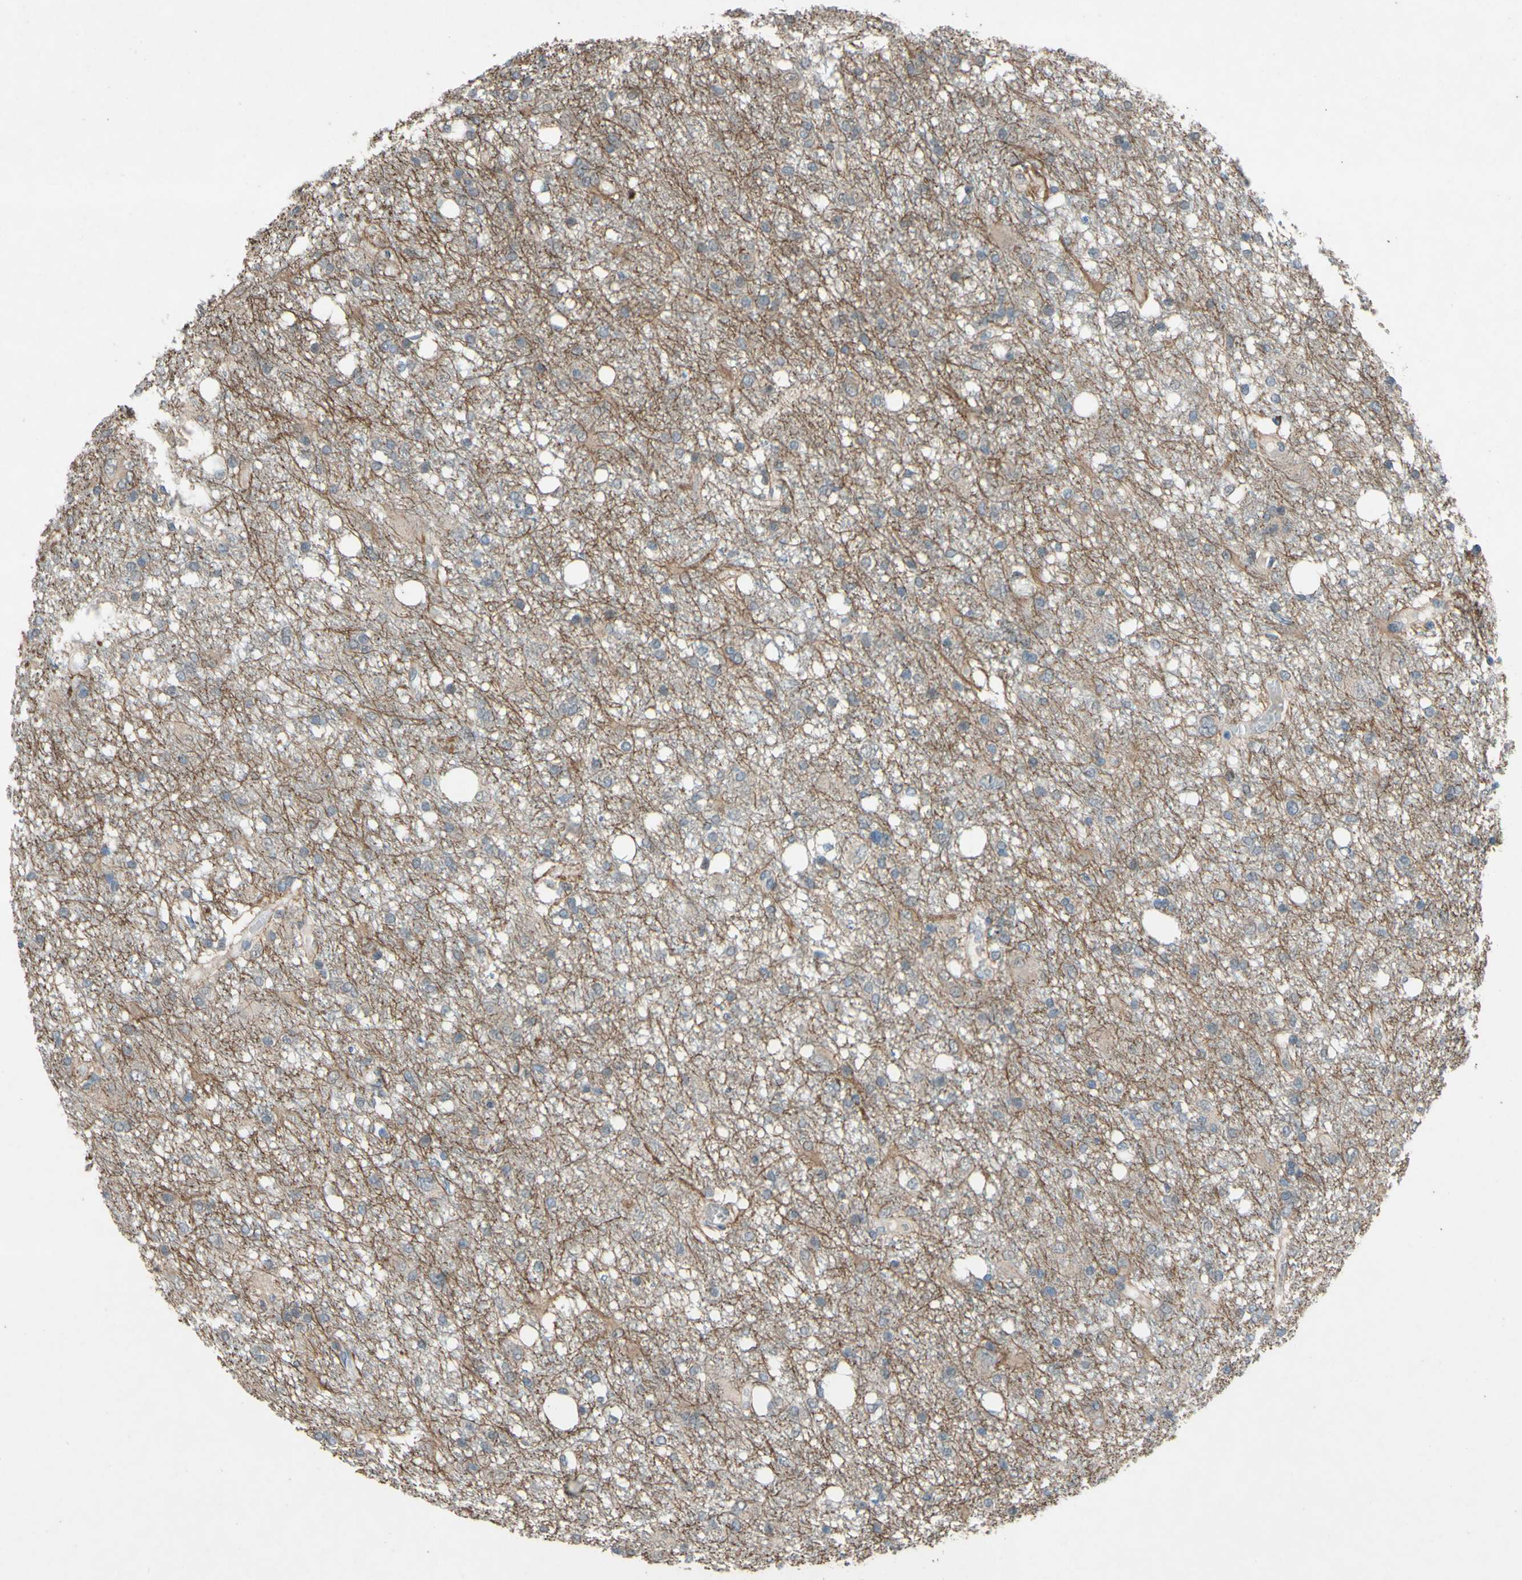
{"staining": {"intensity": "negative", "quantity": "none", "location": "none"}, "tissue": "glioma", "cell_type": "Tumor cells", "image_type": "cancer", "snomed": [{"axis": "morphology", "description": "Glioma, malignant, High grade"}, {"axis": "topography", "description": "Brain"}], "caption": "This micrograph is of glioma stained with immunohistochemistry to label a protein in brown with the nuclei are counter-stained blue. There is no staining in tumor cells.", "gene": "CDCP1", "patient": {"sex": "female", "age": 59}}